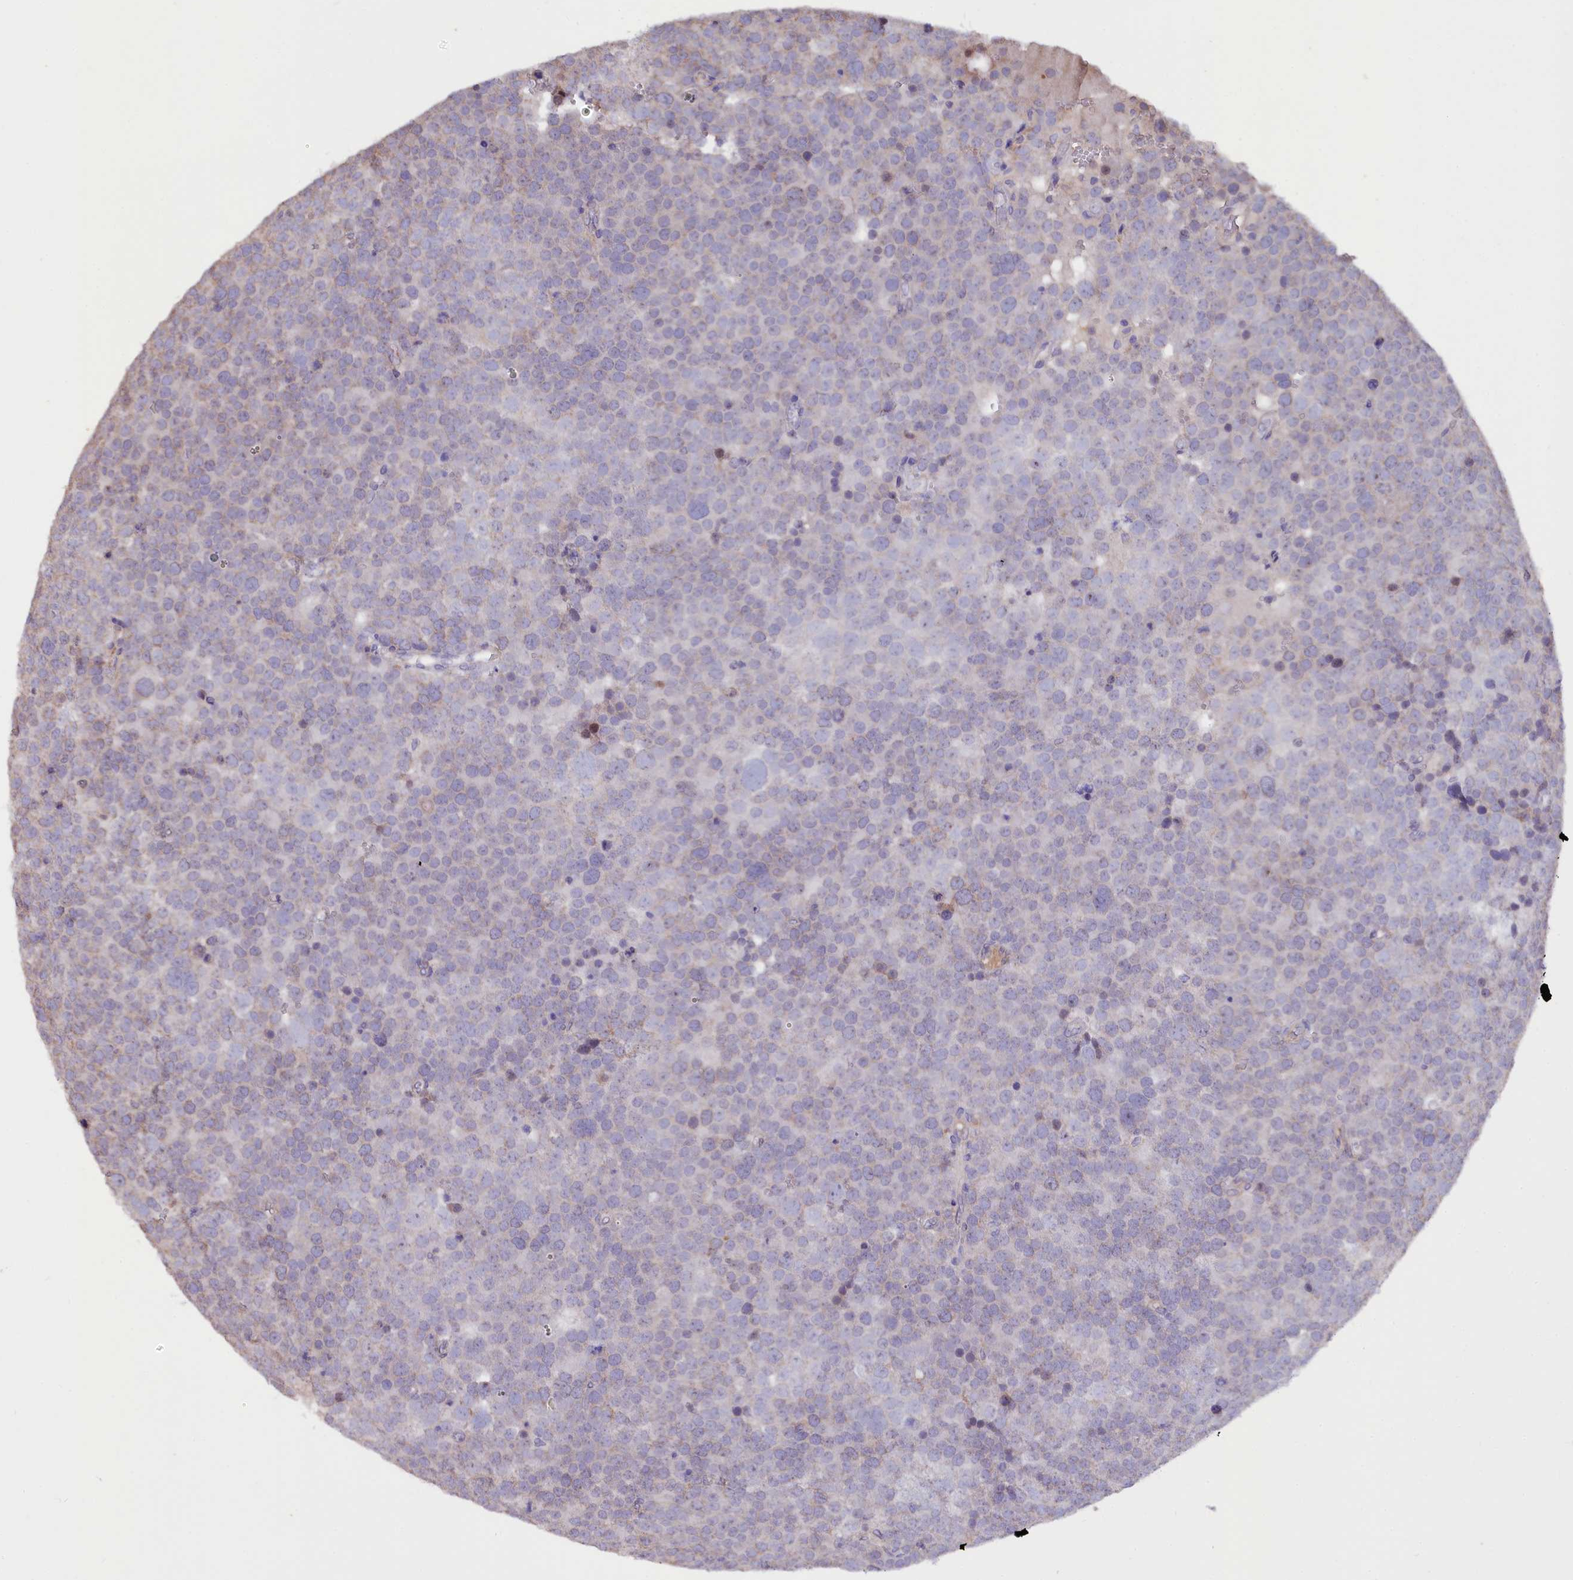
{"staining": {"intensity": "negative", "quantity": "none", "location": "none"}, "tissue": "testis cancer", "cell_type": "Tumor cells", "image_type": "cancer", "snomed": [{"axis": "morphology", "description": "Seminoma, NOS"}, {"axis": "topography", "description": "Testis"}], "caption": "Histopathology image shows no protein staining in tumor cells of testis cancer tissue.", "gene": "RPUSD3", "patient": {"sex": "male", "age": 71}}